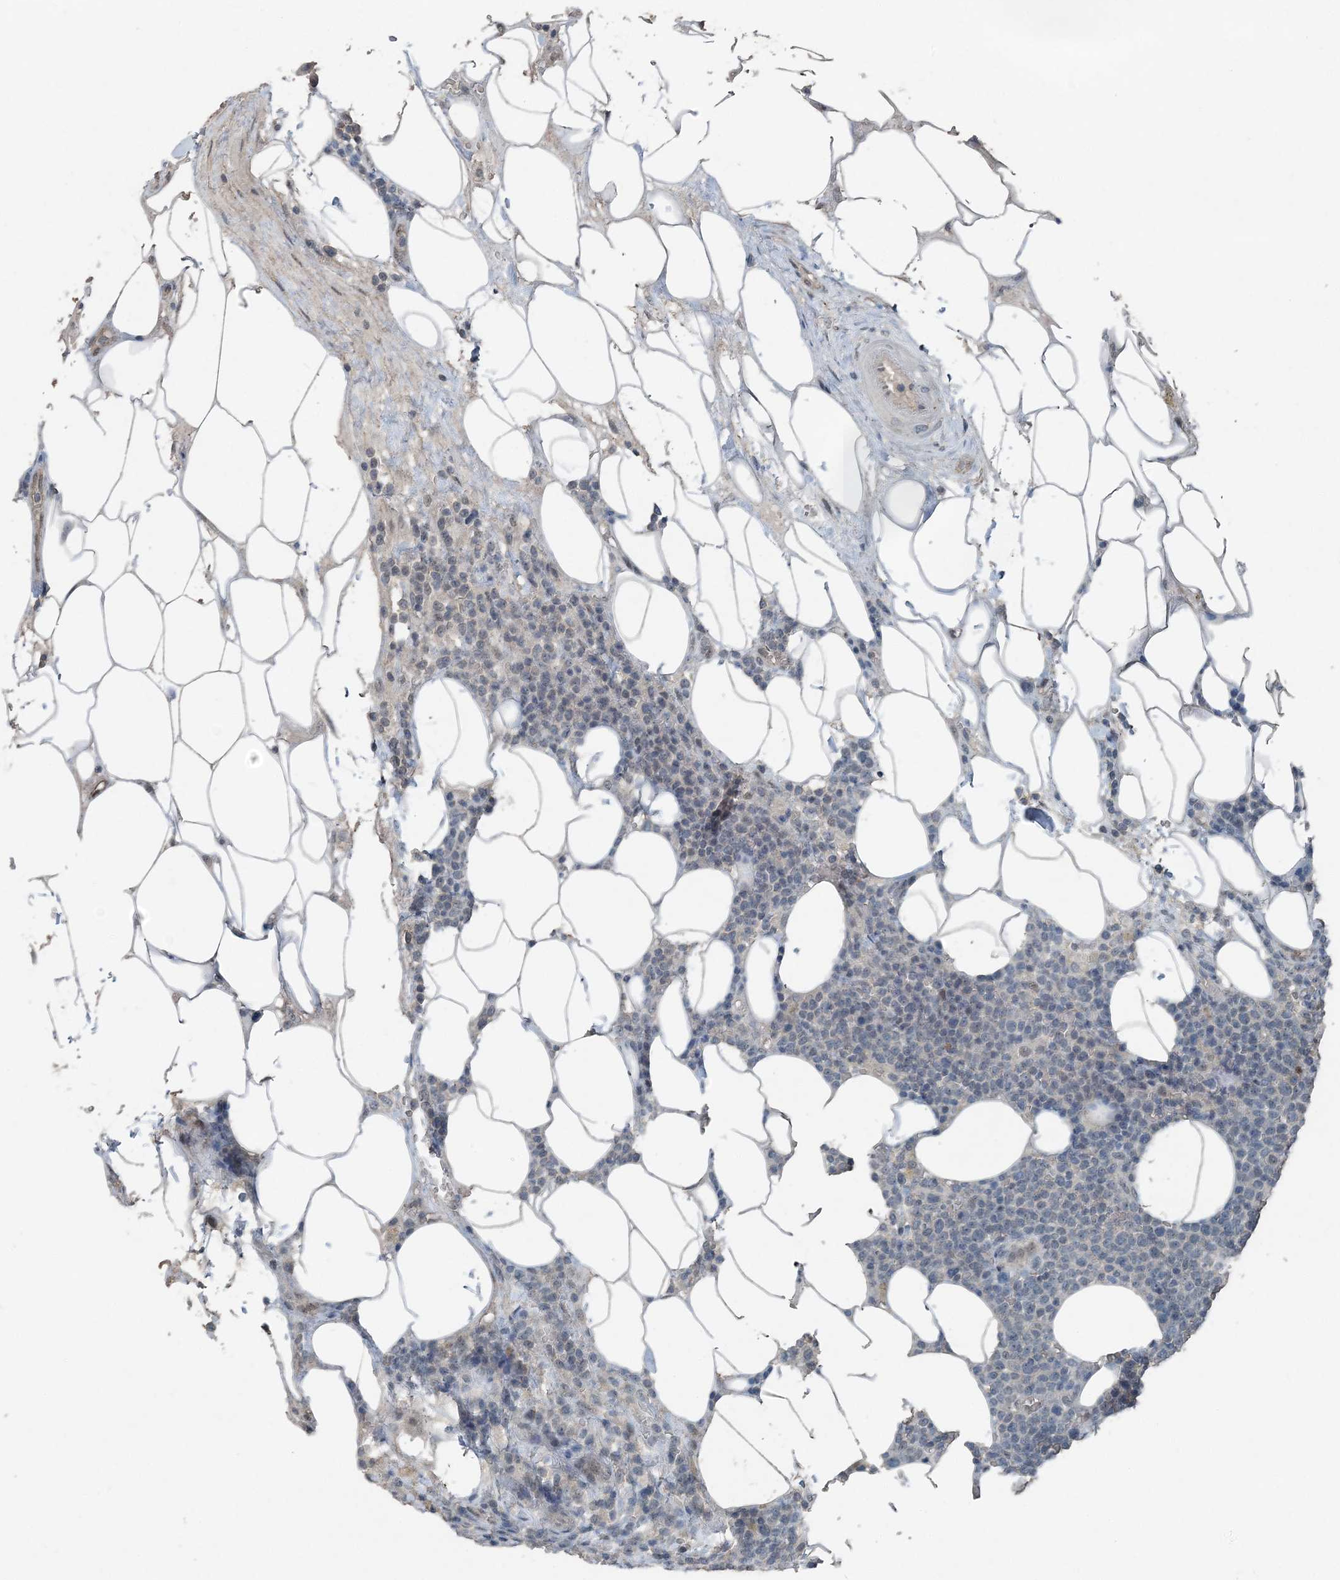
{"staining": {"intensity": "negative", "quantity": "none", "location": "none"}, "tissue": "lymphoma", "cell_type": "Tumor cells", "image_type": "cancer", "snomed": [{"axis": "morphology", "description": "Malignant lymphoma, non-Hodgkin's type, High grade"}, {"axis": "topography", "description": "Lymph node"}], "caption": "Micrograph shows no significant protein expression in tumor cells of malignant lymphoma, non-Hodgkin's type (high-grade).", "gene": "VSIG2", "patient": {"sex": "male", "age": 61}}